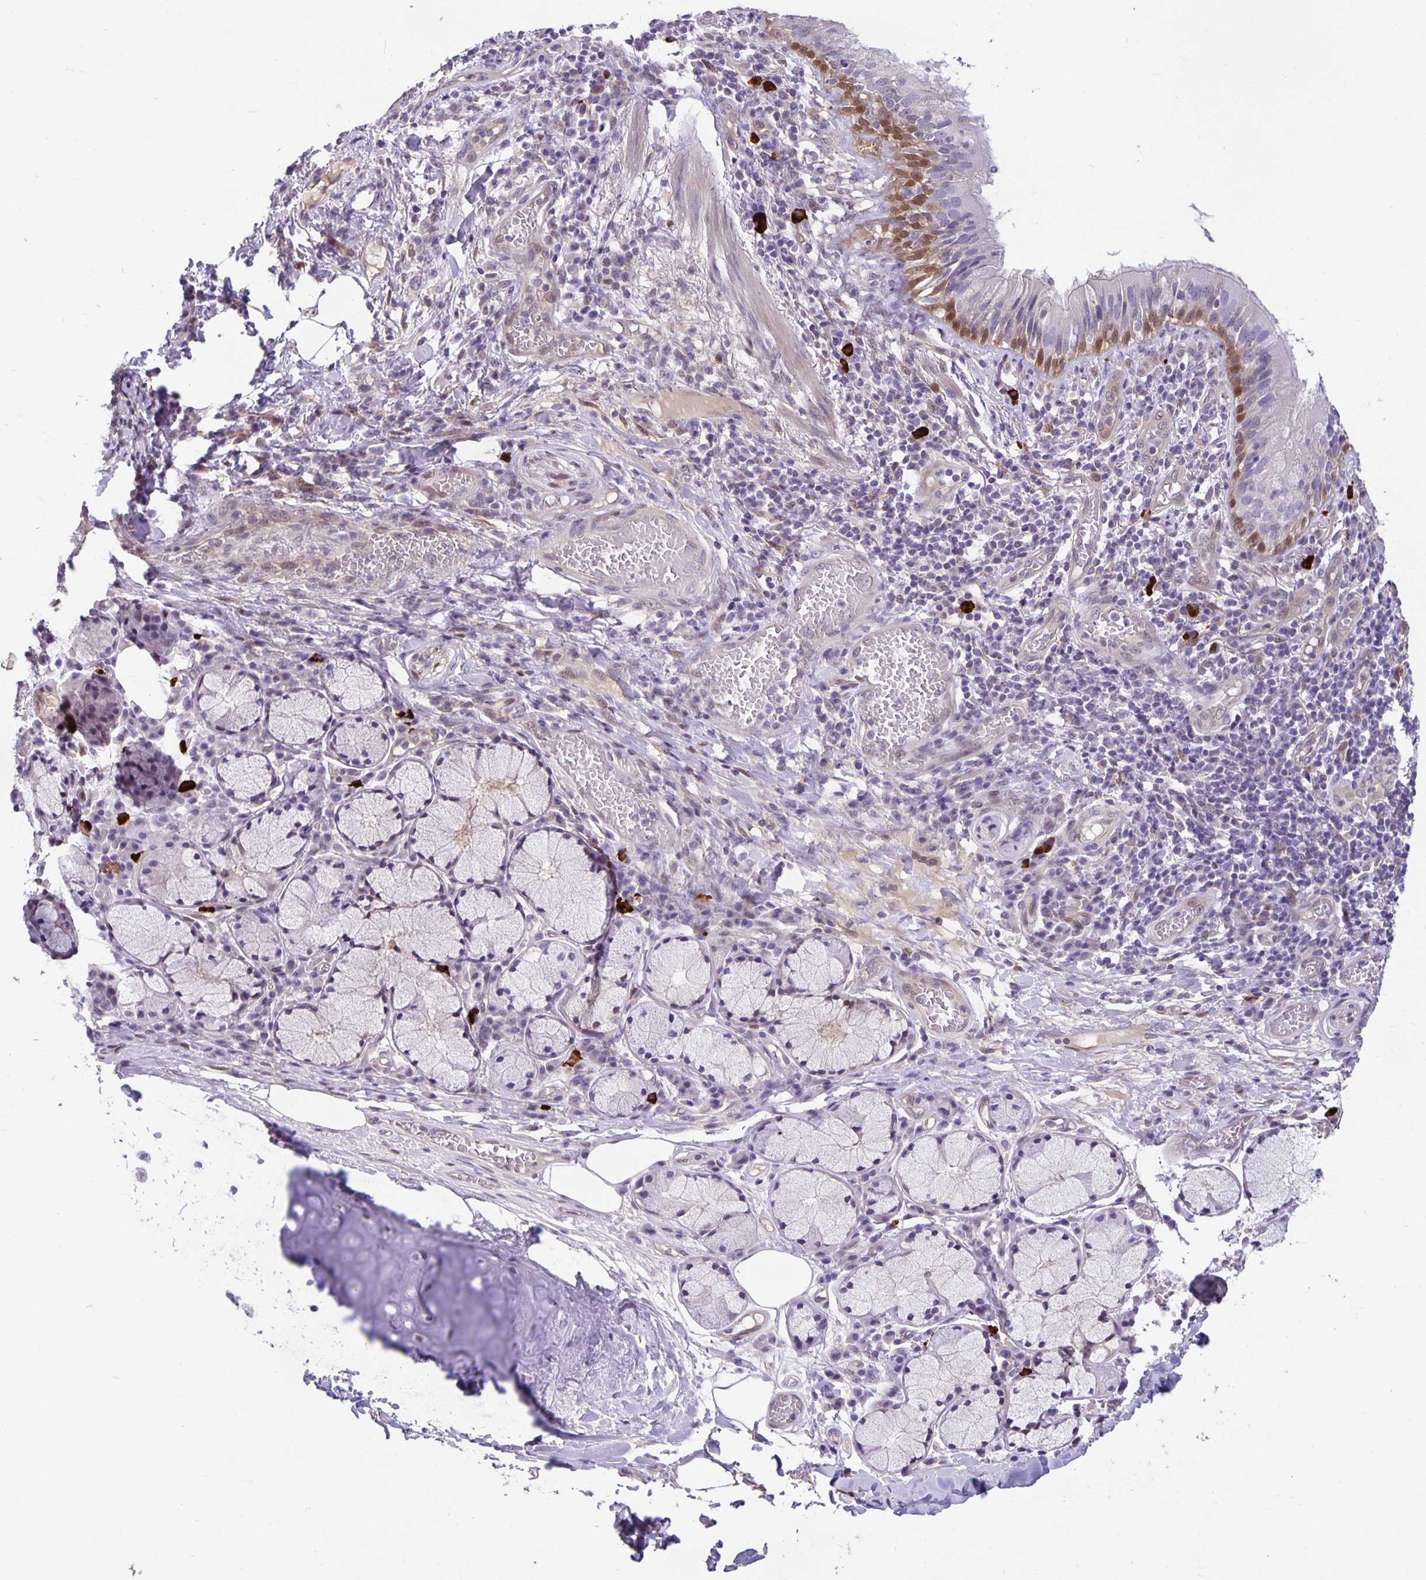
{"staining": {"intensity": "weak", "quantity": "<25%", "location": "nuclear"}, "tissue": "adipose tissue", "cell_type": "Adipocytes", "image_type": "normal", "snomed": [{"axis": "morphology", "description": "Normal tissue, NOS"}, {"axis": "topography", "description": "Cartilage tissue"}, {"axis": "topography", "description": "Bronchus"}], "caption": "DAB (3,3'-diaminobenzidine) immunohistochemical staining of normal human adipose tissue exhibits no significant expression in adipocytes.", "gene": "TAX1BP3", "patient": {"sex": "male", "age": 56}}